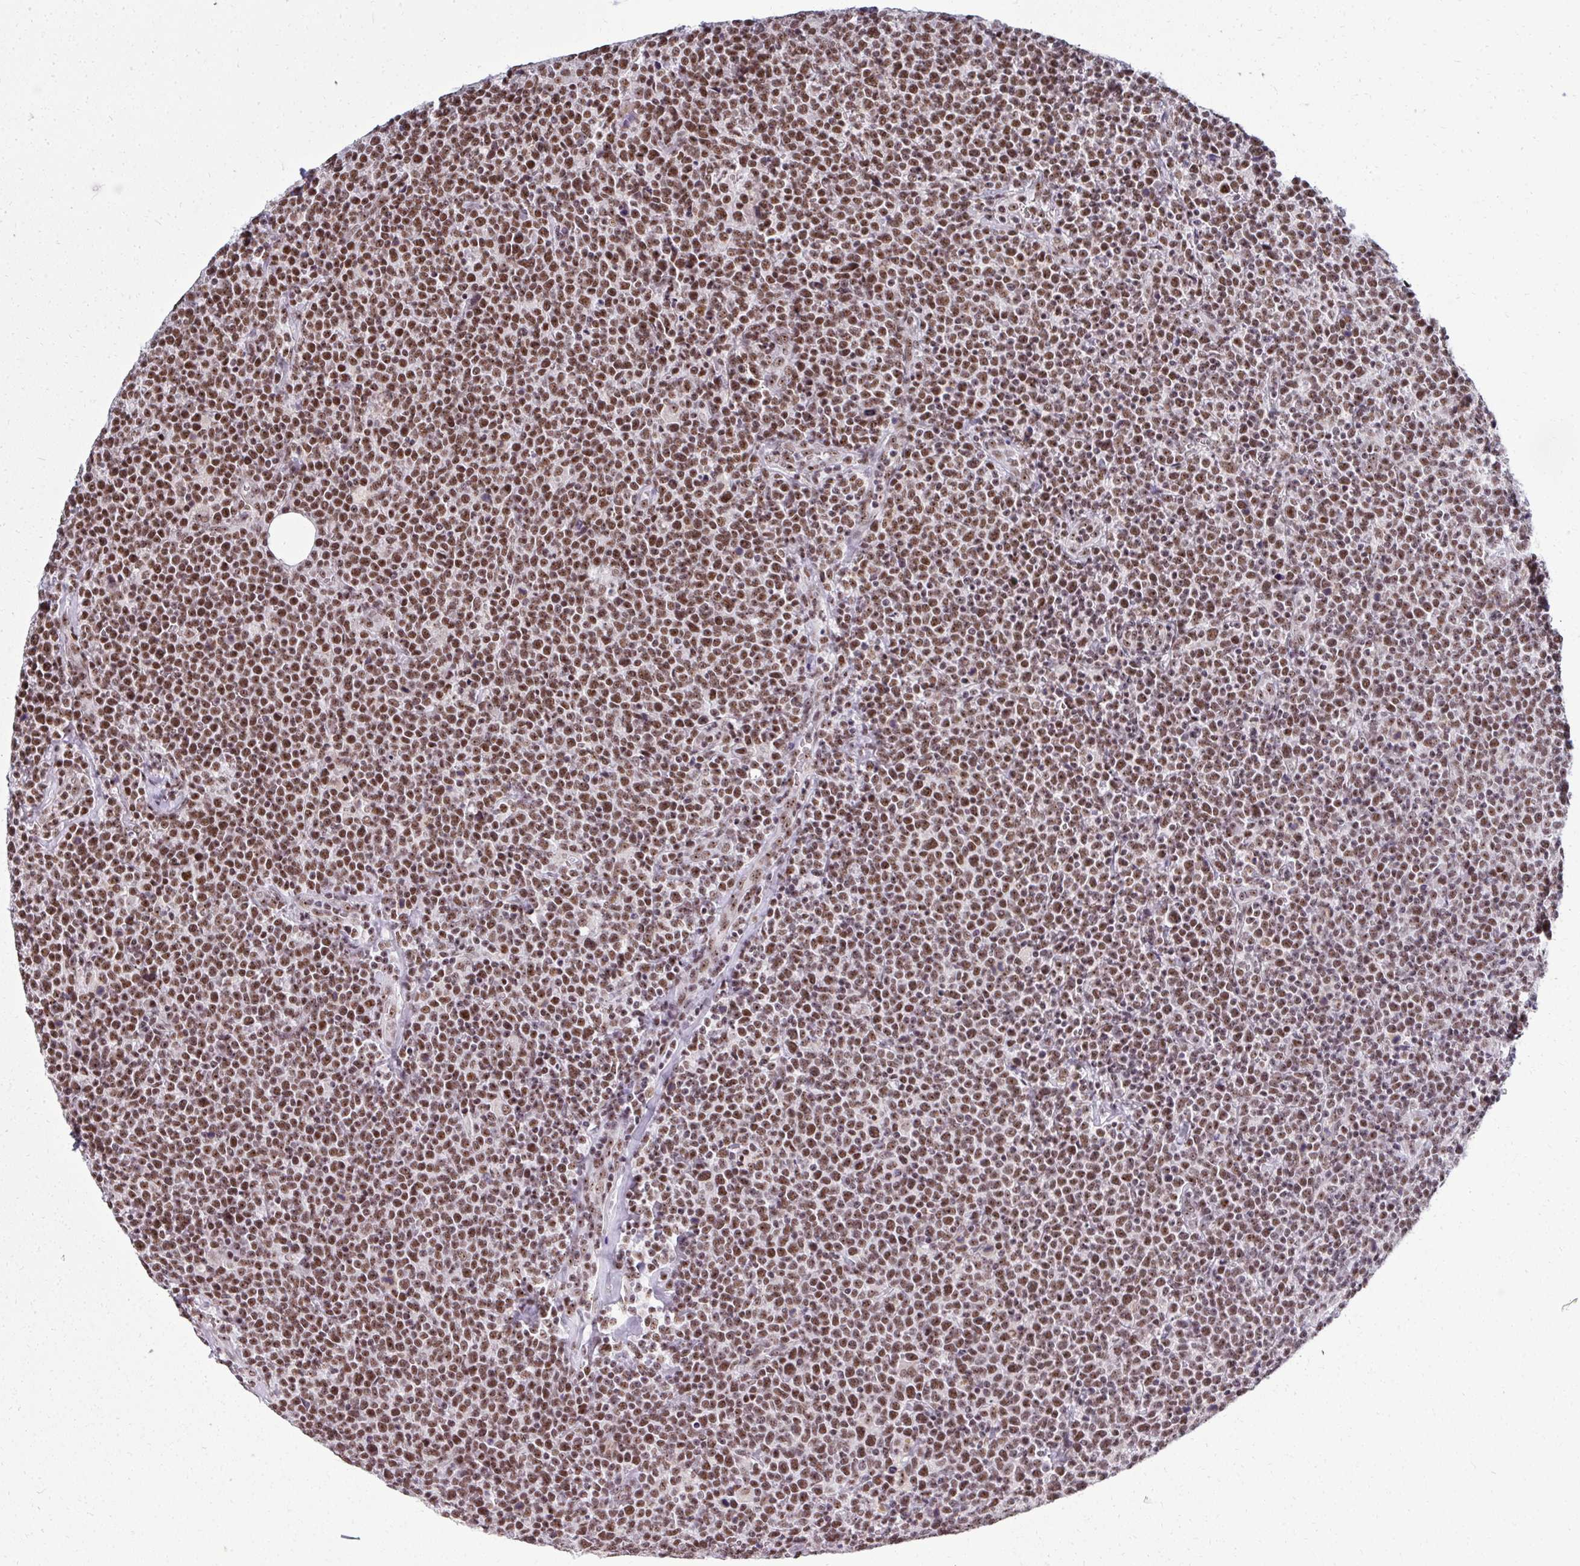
{"staining": {"intensity": "moderate", "quantity": ">75%", "location": "nuclear"}, "tissue": "lymphoma", "cell_type": "Tumor cells", "image_type": "cancer", "snomed": [{"axis": "morphology", "description": "Malignant lymphoma, non-Hodgkin's type, High grade"}, {"axis": "topography", "description": "Lymph node"}], "caption": "Lymphoma stained for a protein shows moderate nuclear positivity in tumor cells. Ihc stains the protein of interest in brown and the nuclei are stained blue.", "gene": "SIRT7", "patient": {"sex": "male", "age": 61}}